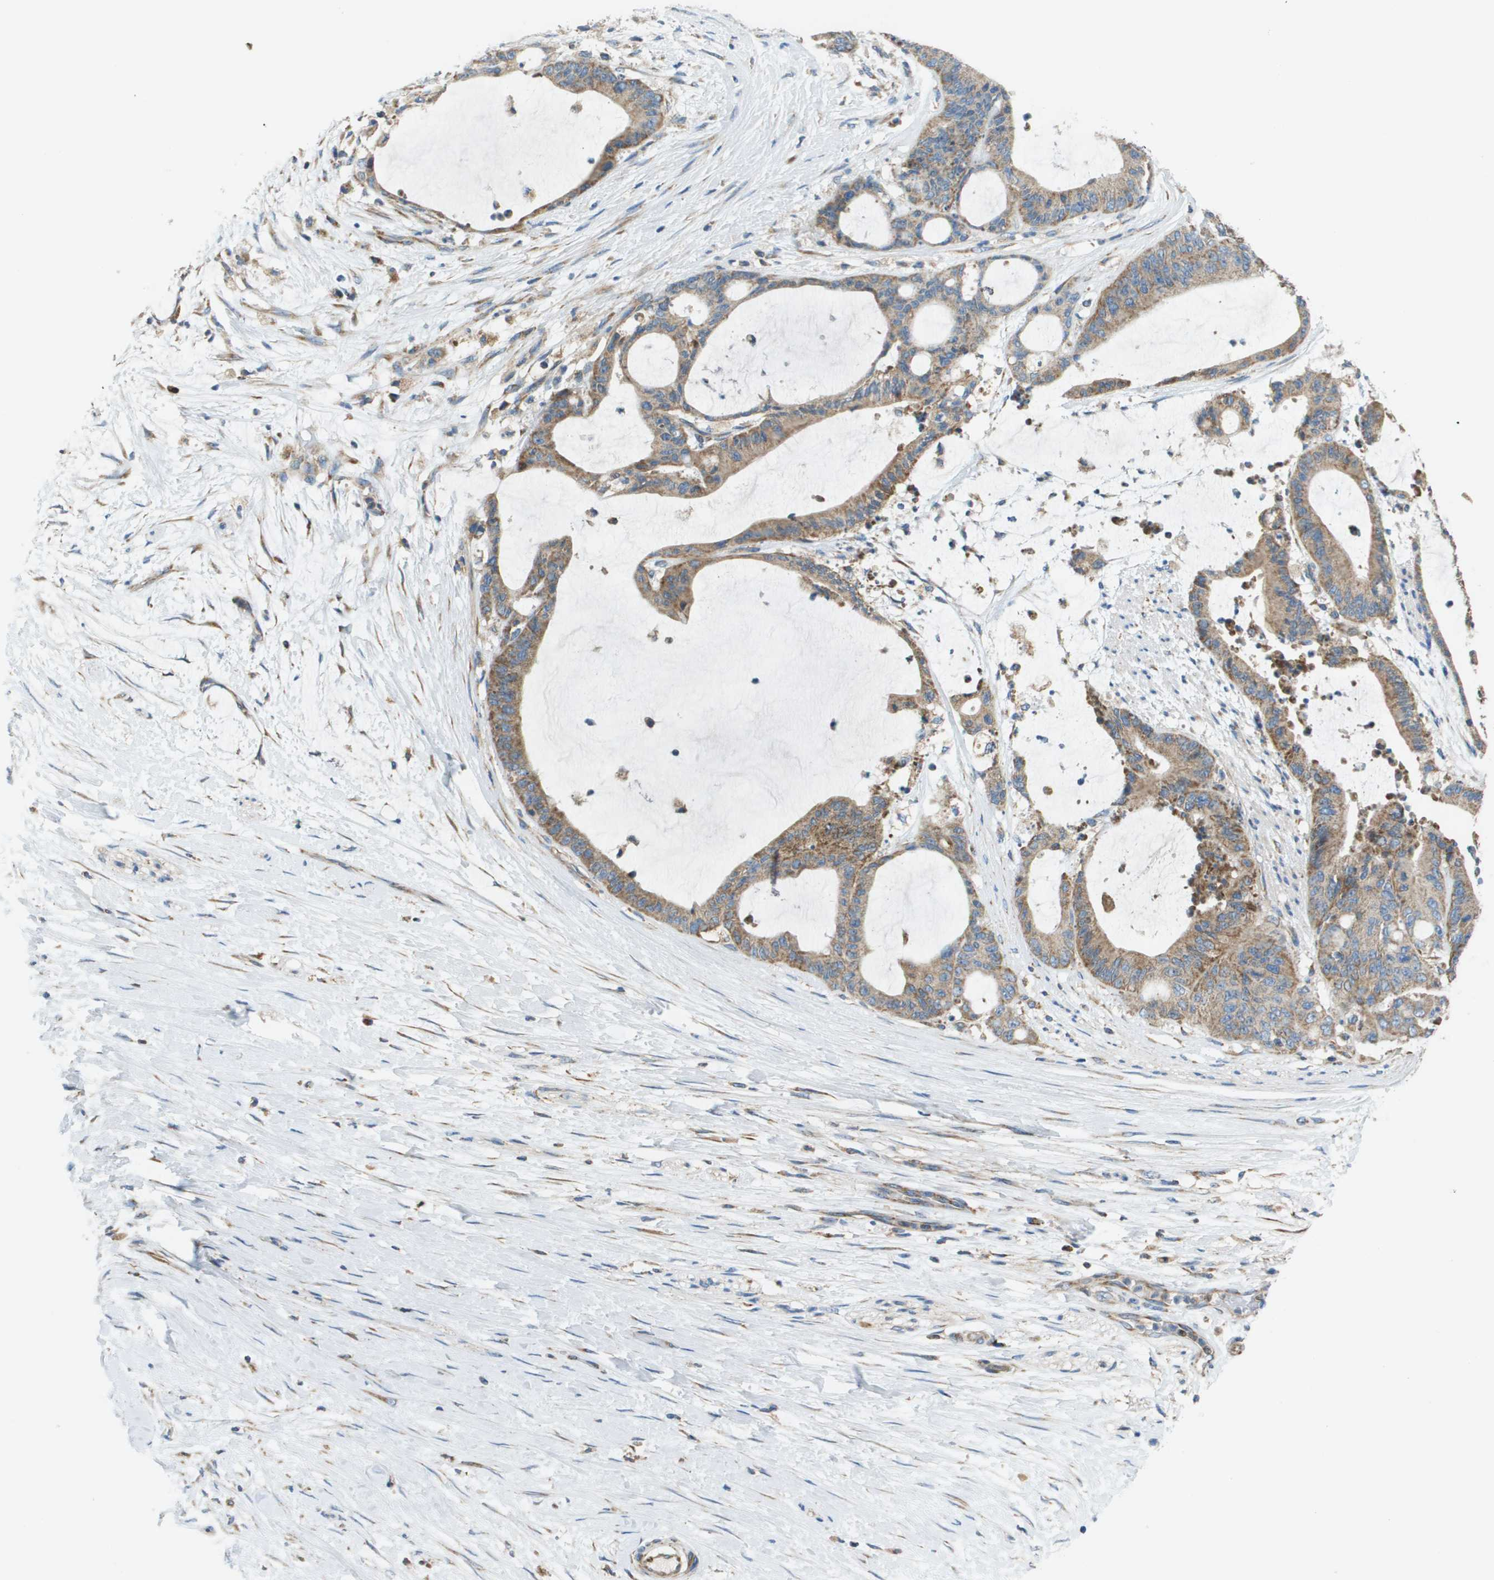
{"staining": {"intensity": "moderate", "quantity": ">75%", "location": "cytoplasmic/membranous"}, "tissue": "liver cancer", "cell_type": "Tumor cells", "image_type": "cancer", "snomed": [{"axis": "morphology", "description": "Cholangiocarcinoma"}, {"axis": "topography", "description": "Liver"}], "caption": "This is a histology image of immunohistochemistry staining of liver cancer (cholangiocarcinoma), which shows moderate positivity in the cytoplasmic/membranous of tumor cells.", "gene": "TAOK3", "patient": {"sex": "female", "age": 73}}